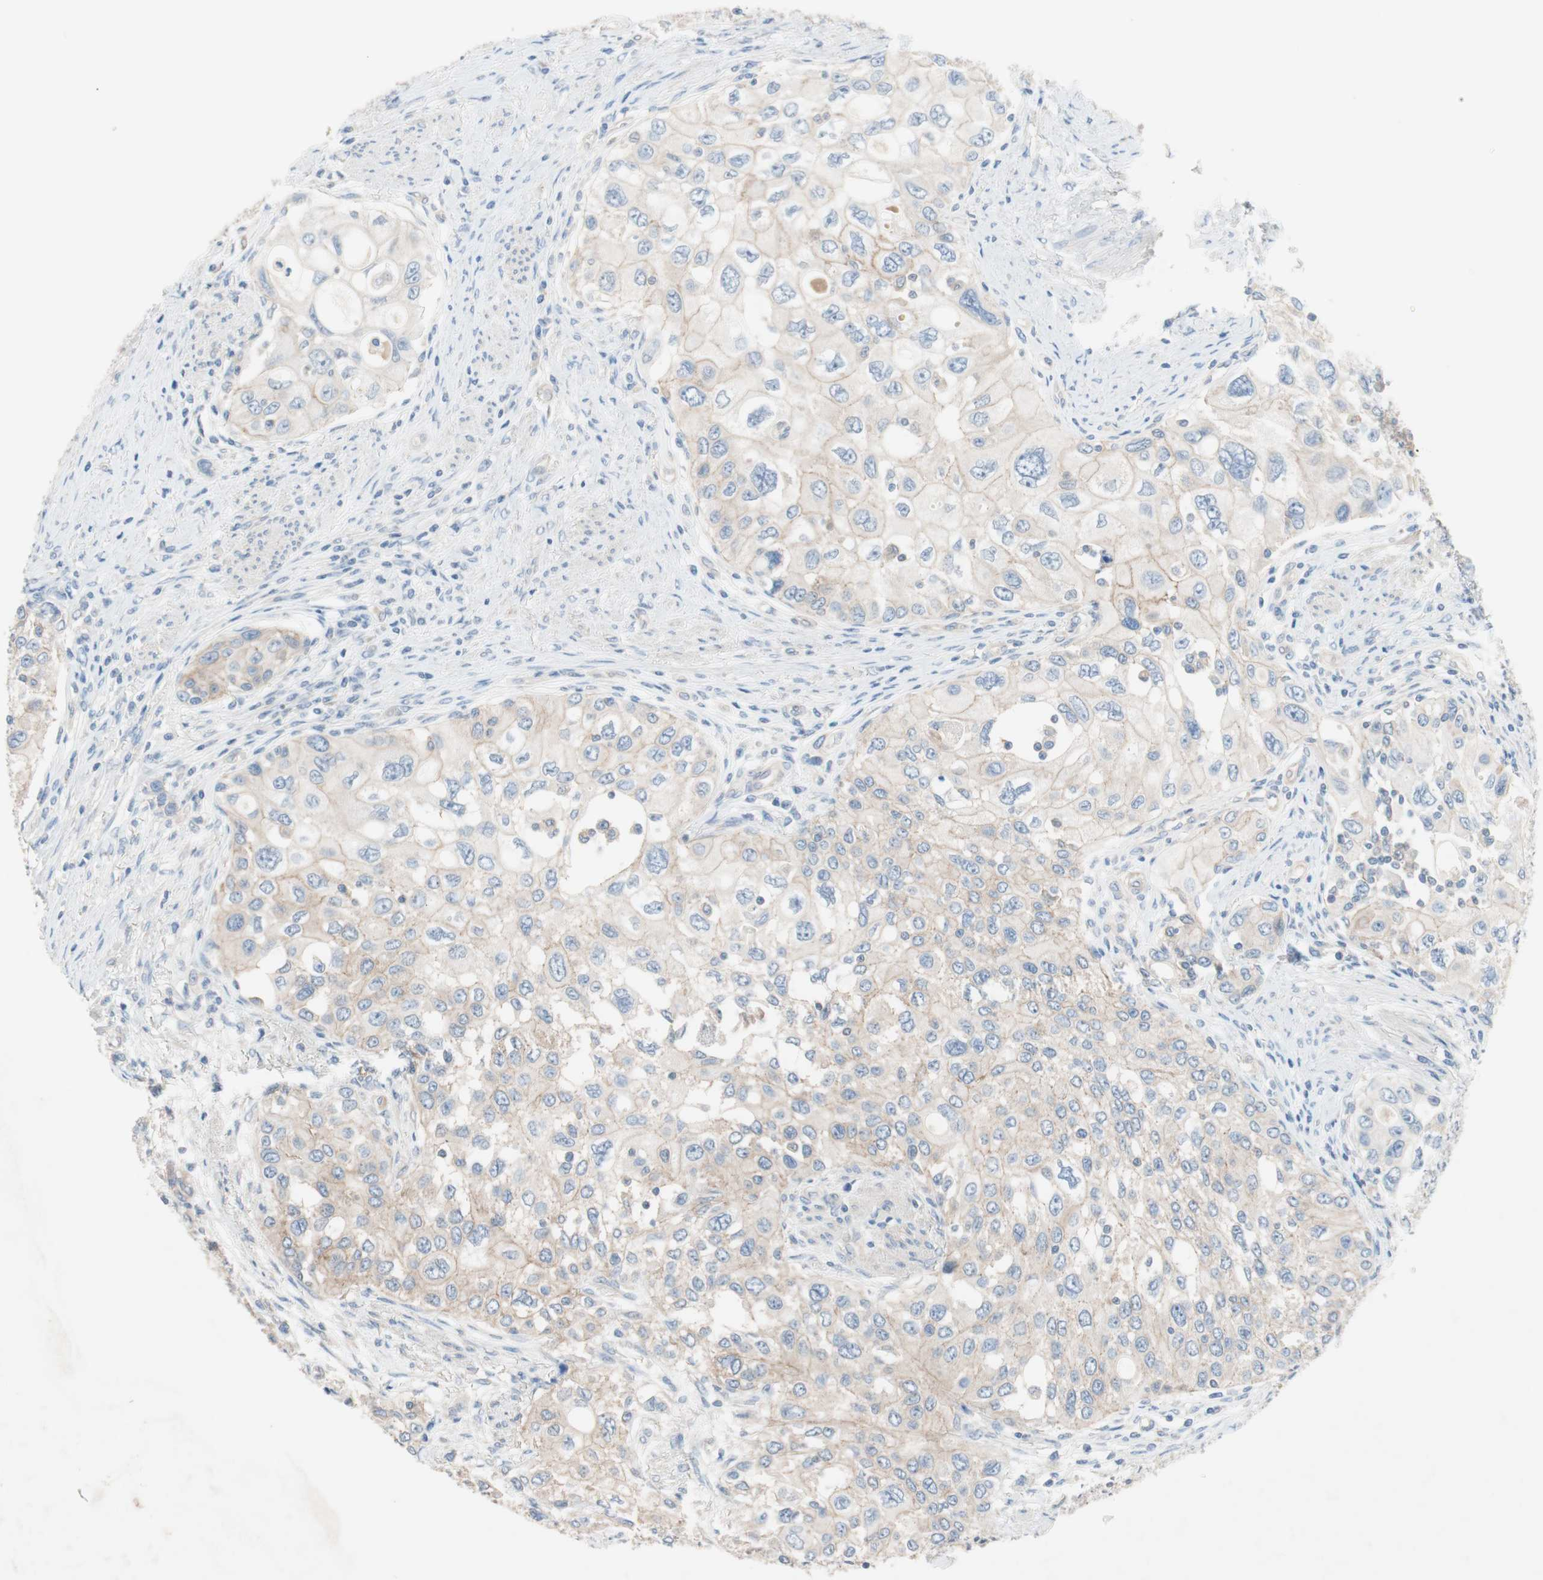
{"staining": {"intensity": "negative", "quantity": "none", "location": "none"}, "tissue": "urothelial cancer", "cell_type": "Tumor cells", "image_type": "cancer", "snomed": [{"axis": "morphology", "description": "Urothelial carcinoma, High grade"}, {"axis": "topography", "description": "Urinary bladder"}], "caption": "Image shows no protein positivity in tumor cells of high-grade urothelial carcinoma tissue.", "gene": "GLUL", "patient": {"sex": "female", "age": 56}}